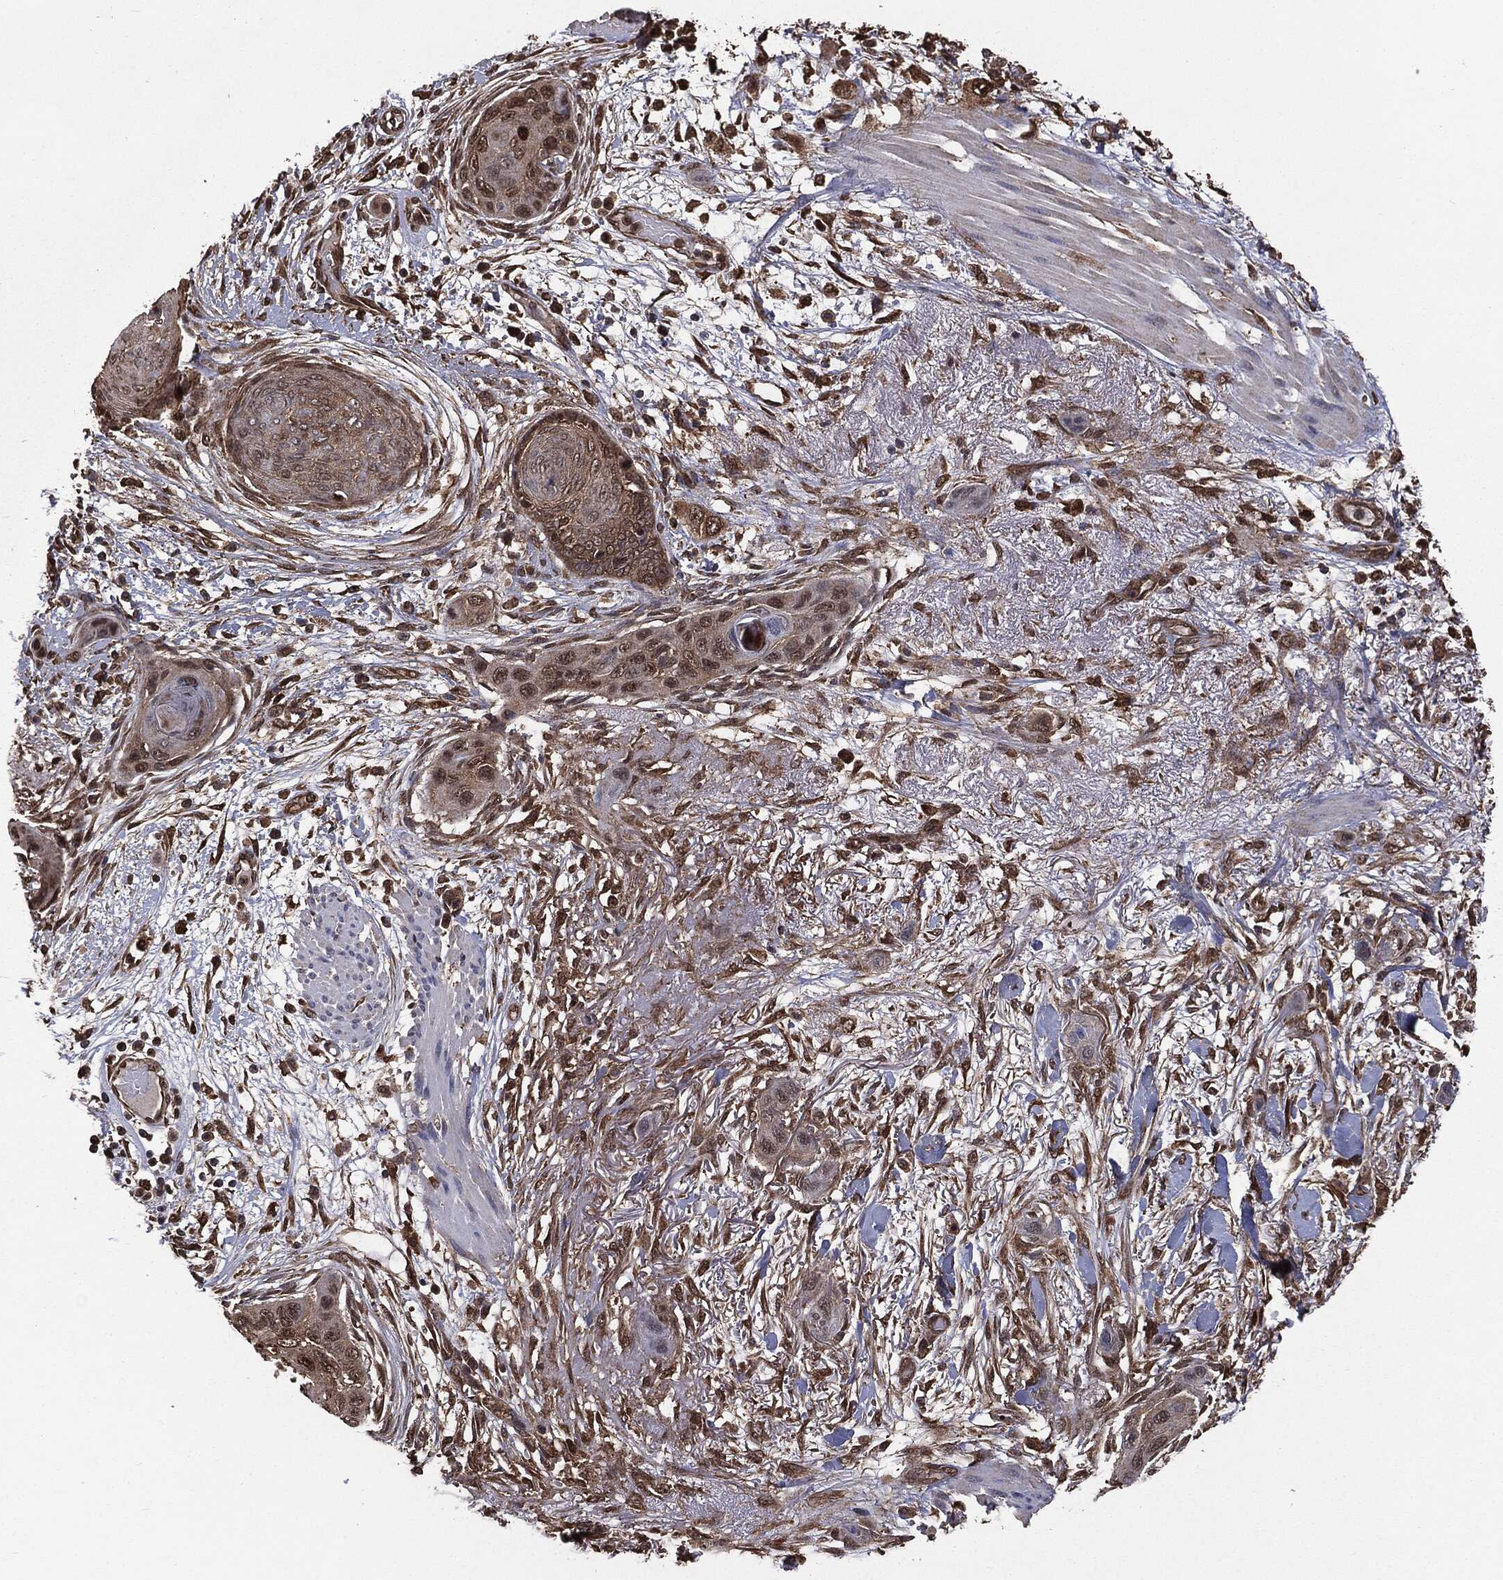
{"staining": {"intensity": "moderate", "quantity": ">75%", "location": "cytoplasmic/membranous,nuclear"}, "tissue": "skin cancer", "cell_type": "Tumor cells", "image_type": "cancer", "snomed": [{"axis": "morphology", "description": "Squamous cell carcinoma, NOS"}, {"axis": "topography", "description": "Skin"}], "caption": "Protein analysis of skin cancer tissue demonstrates moderate cytoplasmic/membranous and nuclear expression in about >75% of tumor cells. The staining was performed using DAB (3,3'-diaminobenzidine), with brown indicating positive protein expression. Nuclei are stained blue with hematoxylin.", "gene": "NME1", "patient": {"sex": "male", "age": 79}}